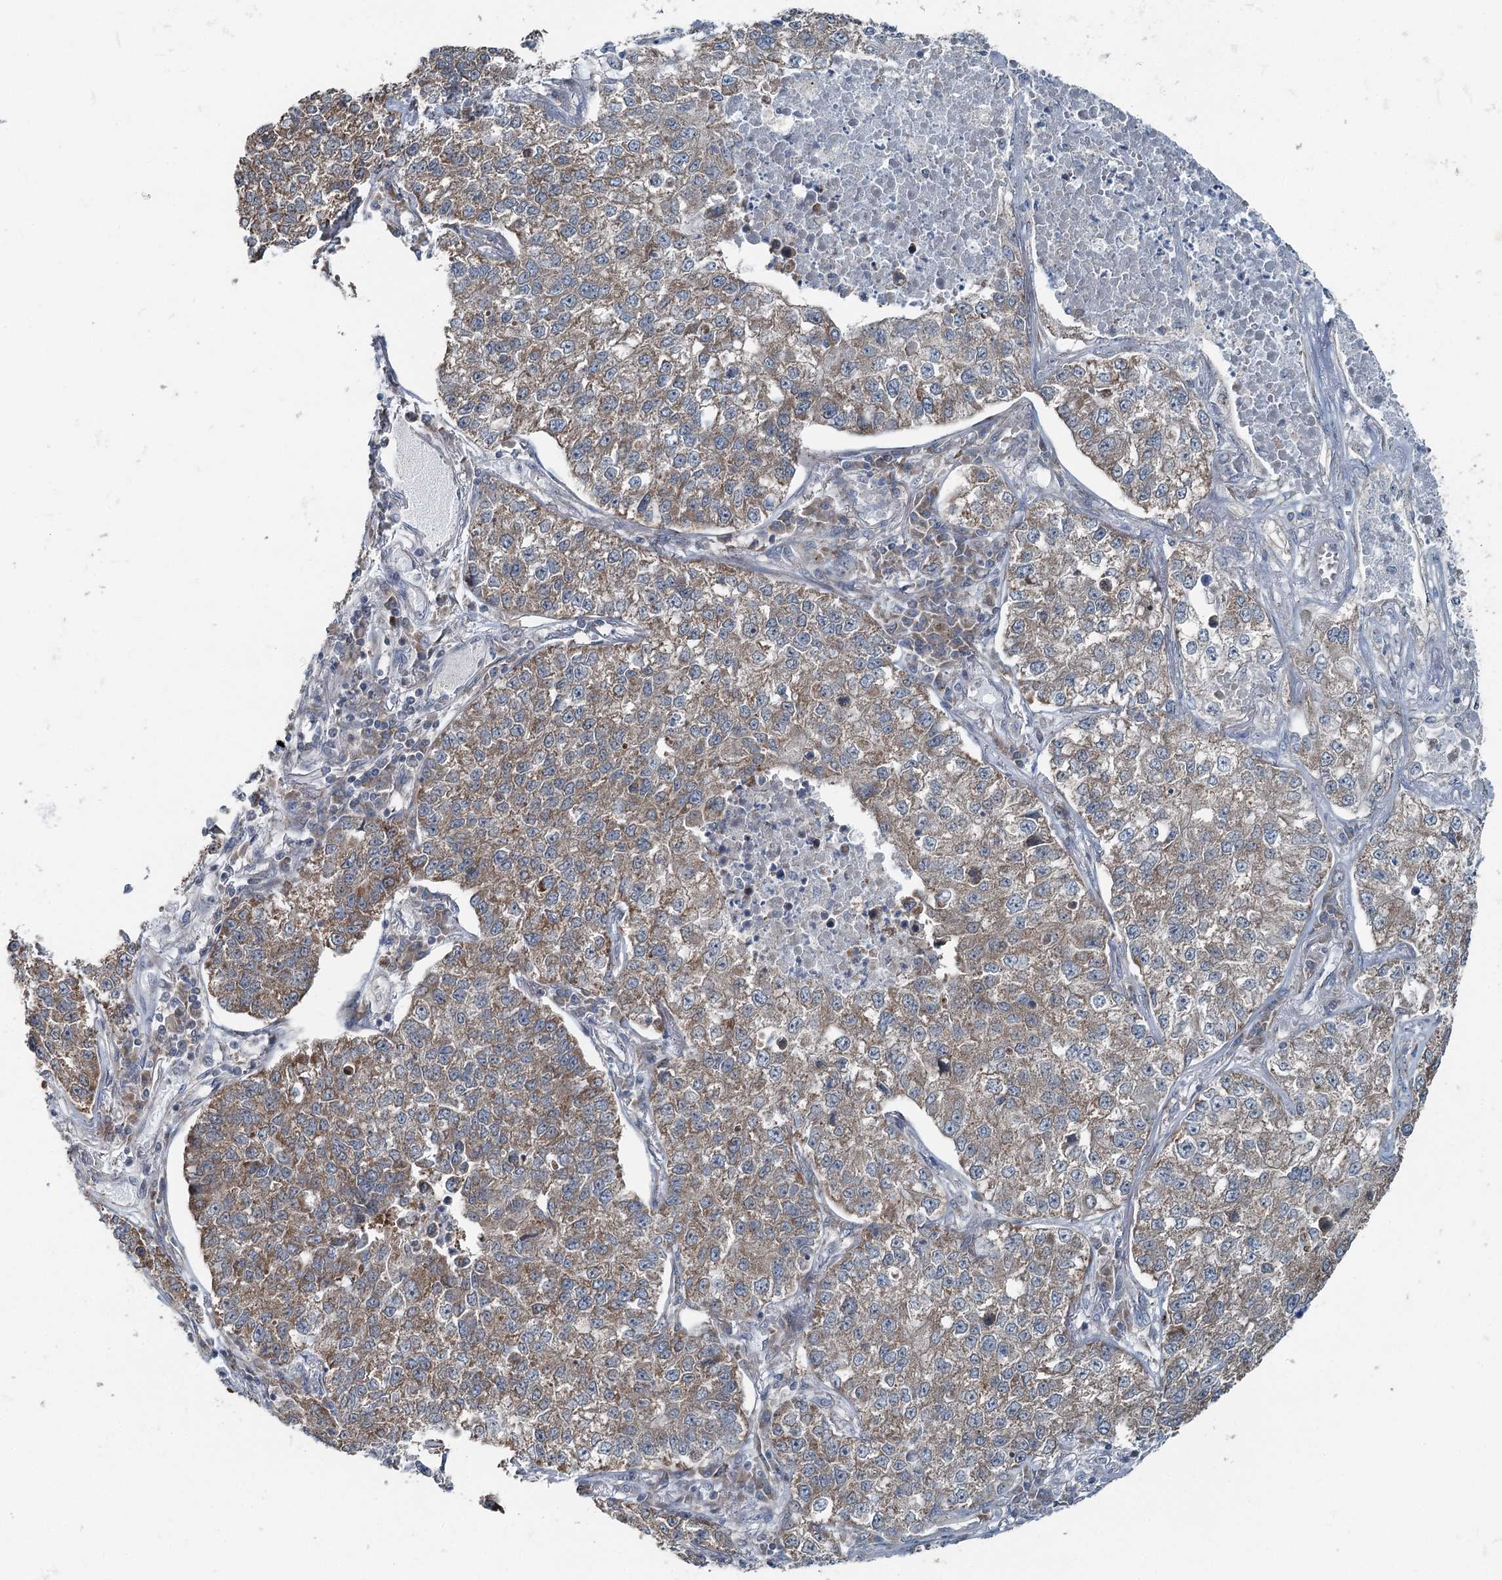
{"staining": {"intensity": "weak", "quantity": ">75%", "location": "cytoplasmic/membranous"}, "tissue": "lung cancer", "cell_type": "Tumor cells", "image_type": "cancer", "snomed": [{"axis": "morphology", "description": "Adenocarcinoma, NOS"}, {"axis": "topography", "description": "Lung"}], "caption": "A low amount of weak cytoplasmic/membranous expression is appreciated in about >75% of tumor cells in lung adenocarcinoma tissue. The staining was performed using DAB (3,3'-diaminobenzidine), with brown indicating positive protein expression. Nuclei are stained blue with hematoxylin.", "gene": "WAPL", "patient": {"sex": "male", "age": 49}}